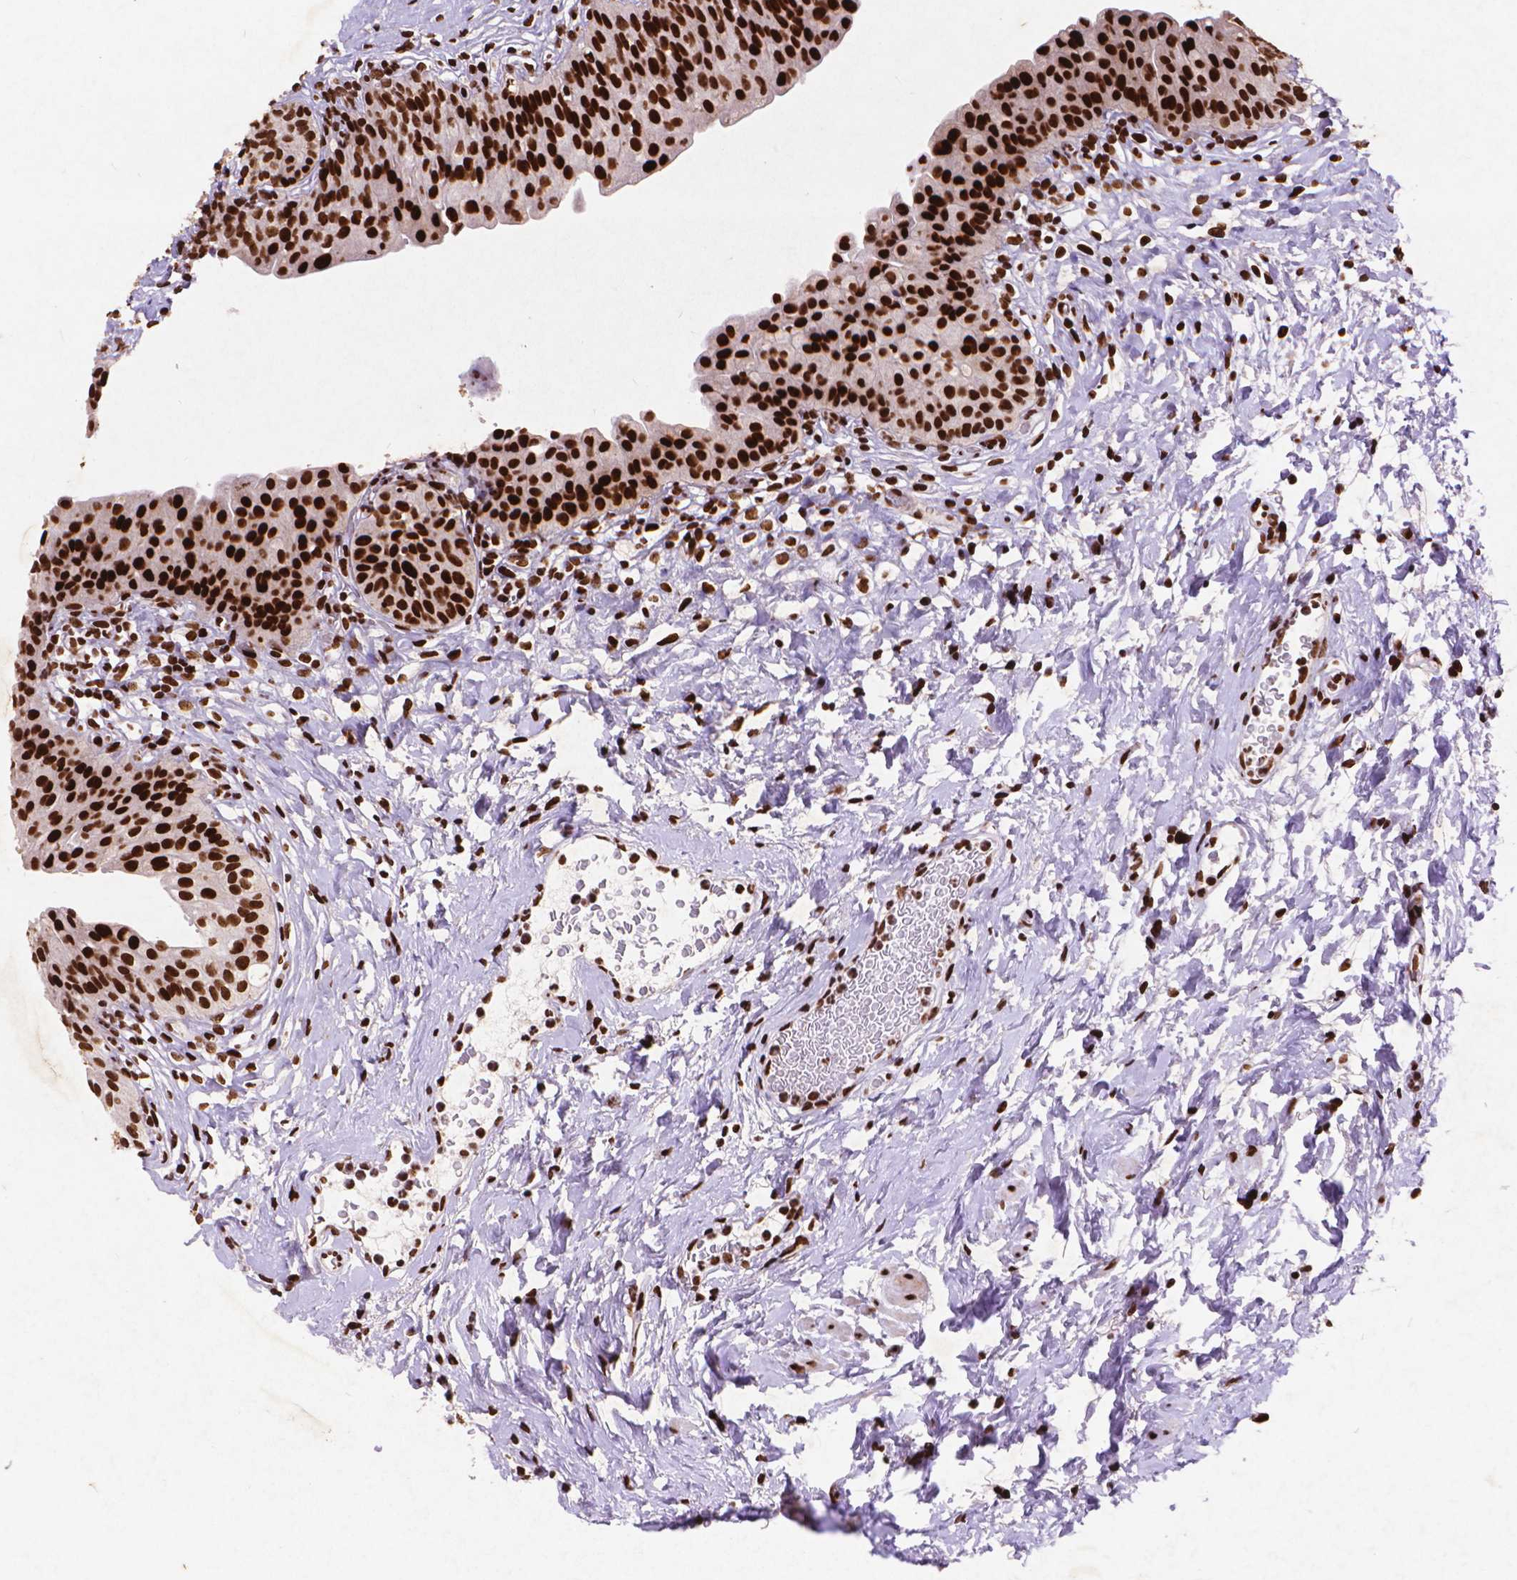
{"staining": {"intensity": "strong", "quantity": ">75%", "location": "nuclear"}, "tissue": "urinary bladder", "cell_type": "Urothelial cells", "image_type": "normal", "snomed": [{"axis": "morphology", "description": "Normal tissue, NOS"}, {"axis": "topography", "description": "Urinary bladder"}], "caption": "This image exhibits IHC staining of normal urinary bladder, with high strong nuclear staining in approximately >75% of urothelial cells.", "gene": "CITED2", "patient": {"sex": "male", "age": 76}}